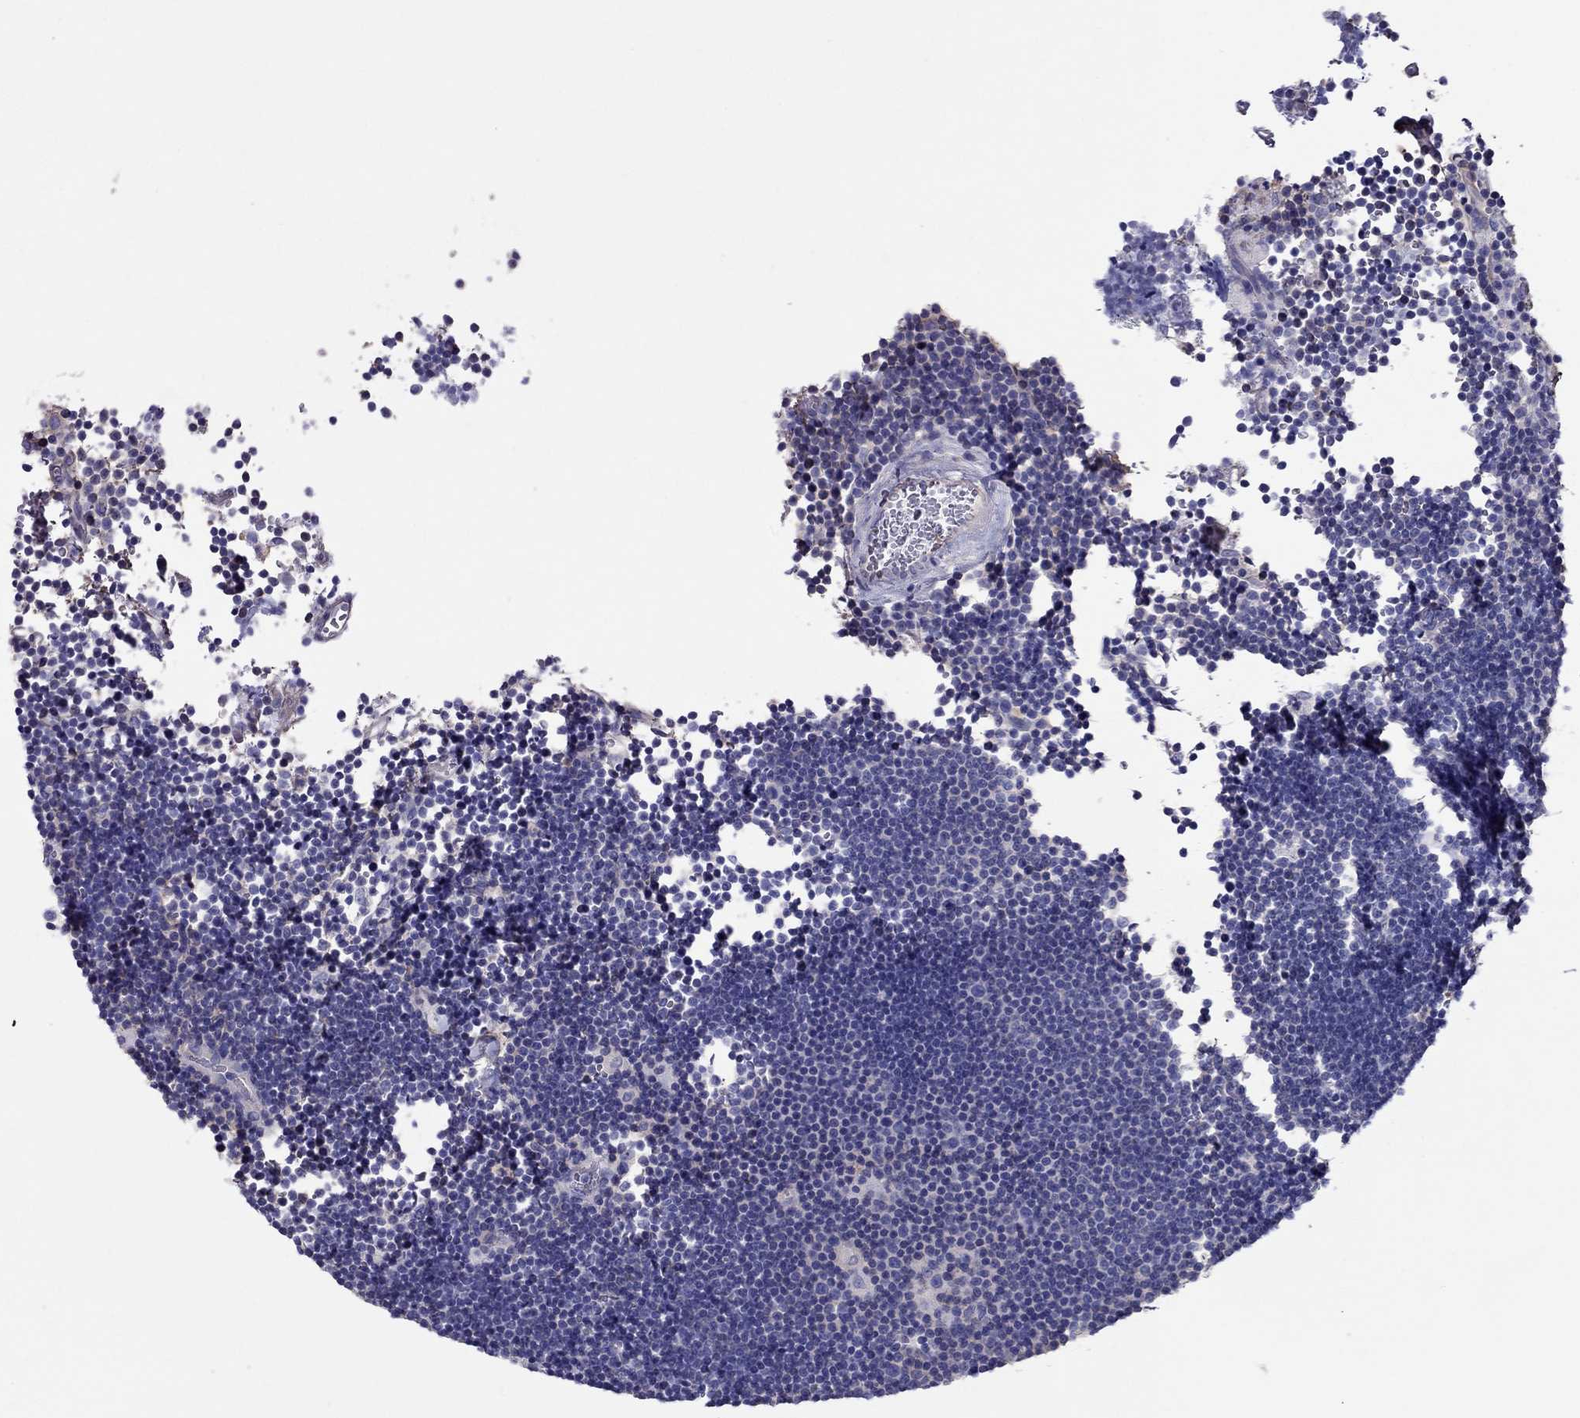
{"staining": {"intensity": "negative", "quantity": "none", "location": "none"}, "tissue": "lymphoma", "cell_type": "Tumor cells", "image_type": "cancer", "snomed": [{"axis": "morphology", "description": "Malignant lymphoma, non-Hodgkin's type, Low grade"}, {"axis": "topography", "description": "Brain"}], "caption": "High power microscopy image of an immunohistochemistry image of lymphoma, revealing no significant expression in tumor cells.", "gene": "TEX22", "patient": {"sex": "female", "age": 66}}